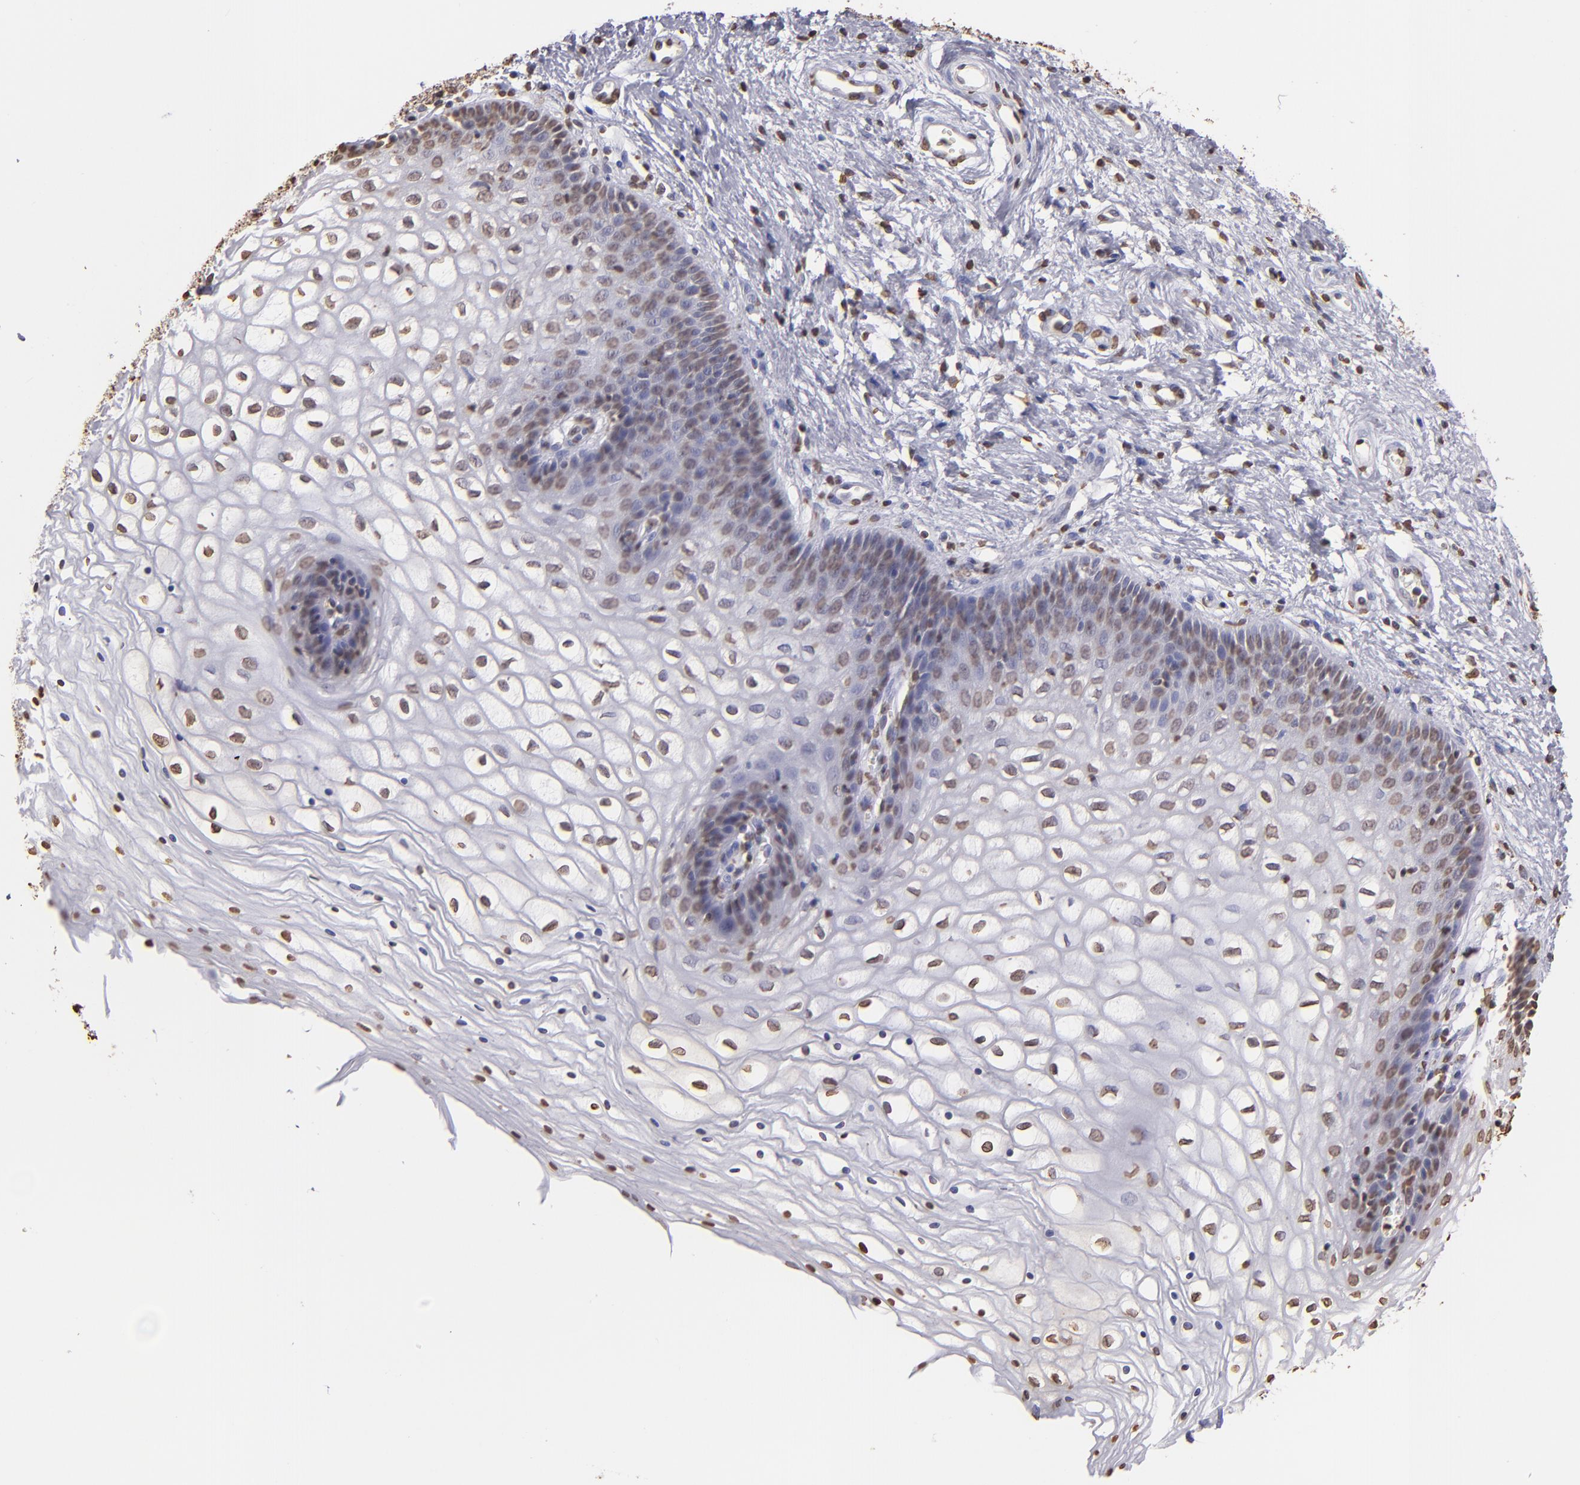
{"staining": {"intensity": "moderate", "quantity": "25%-75%", "location": "nuclear"}, "tissue": "vagina", "cell_type": "Squamous epithelial cells", "image_type": "normal", "snomed": [{"axis": "morphology", "description": "Normal tissue, NOS"}, {"axis": "topography", "description": "Vagina"}], "caption": "The immunohistochemical stain shows moderate nuclear expression in squamous epithelial cells of unremarkable vagina.", "gene": "LBX1", "patient": {"sex": "female", "age": 34}}